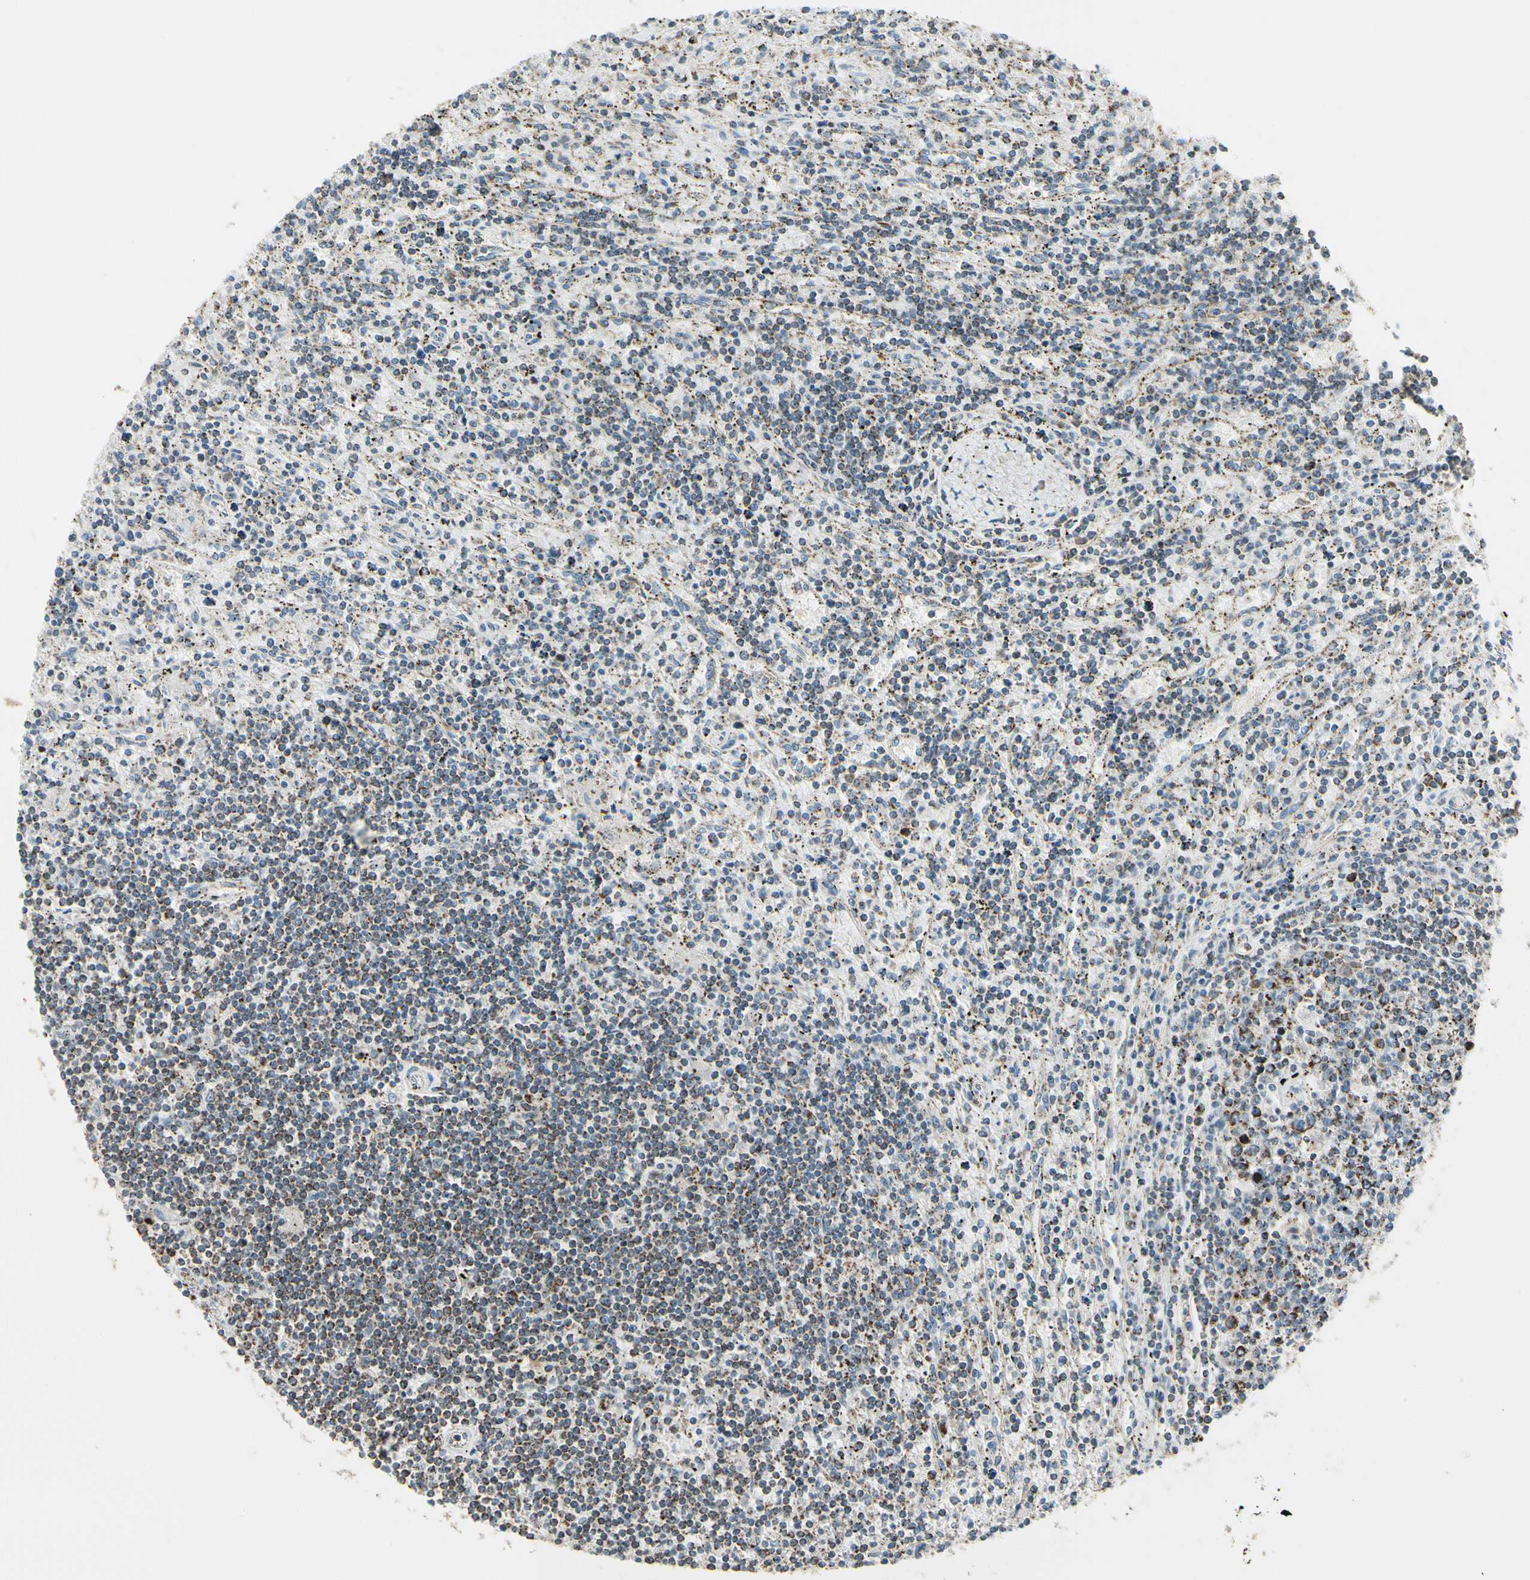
{"staining": {"intensity": "moderate", "quantity": ">75%", "location": "cytoplasmic/membranous"}, "tissue": "lymphoma", "cell_type": "Tumor cells", "image_type": "cancer", "snomed": [{"axis": "morphology", "description": "Malignant lymphoma, non-Hodgkin's type, Low grade"}, {"axis": "topography", "description": "Spleen"}], "caption": "Lymphoma tissue demonstrates moderate cytoplasmic/membranous staining in about >75% of tumor cells", "gene": "ANKS6", "patient": {"sex": "male", "age": 76}}